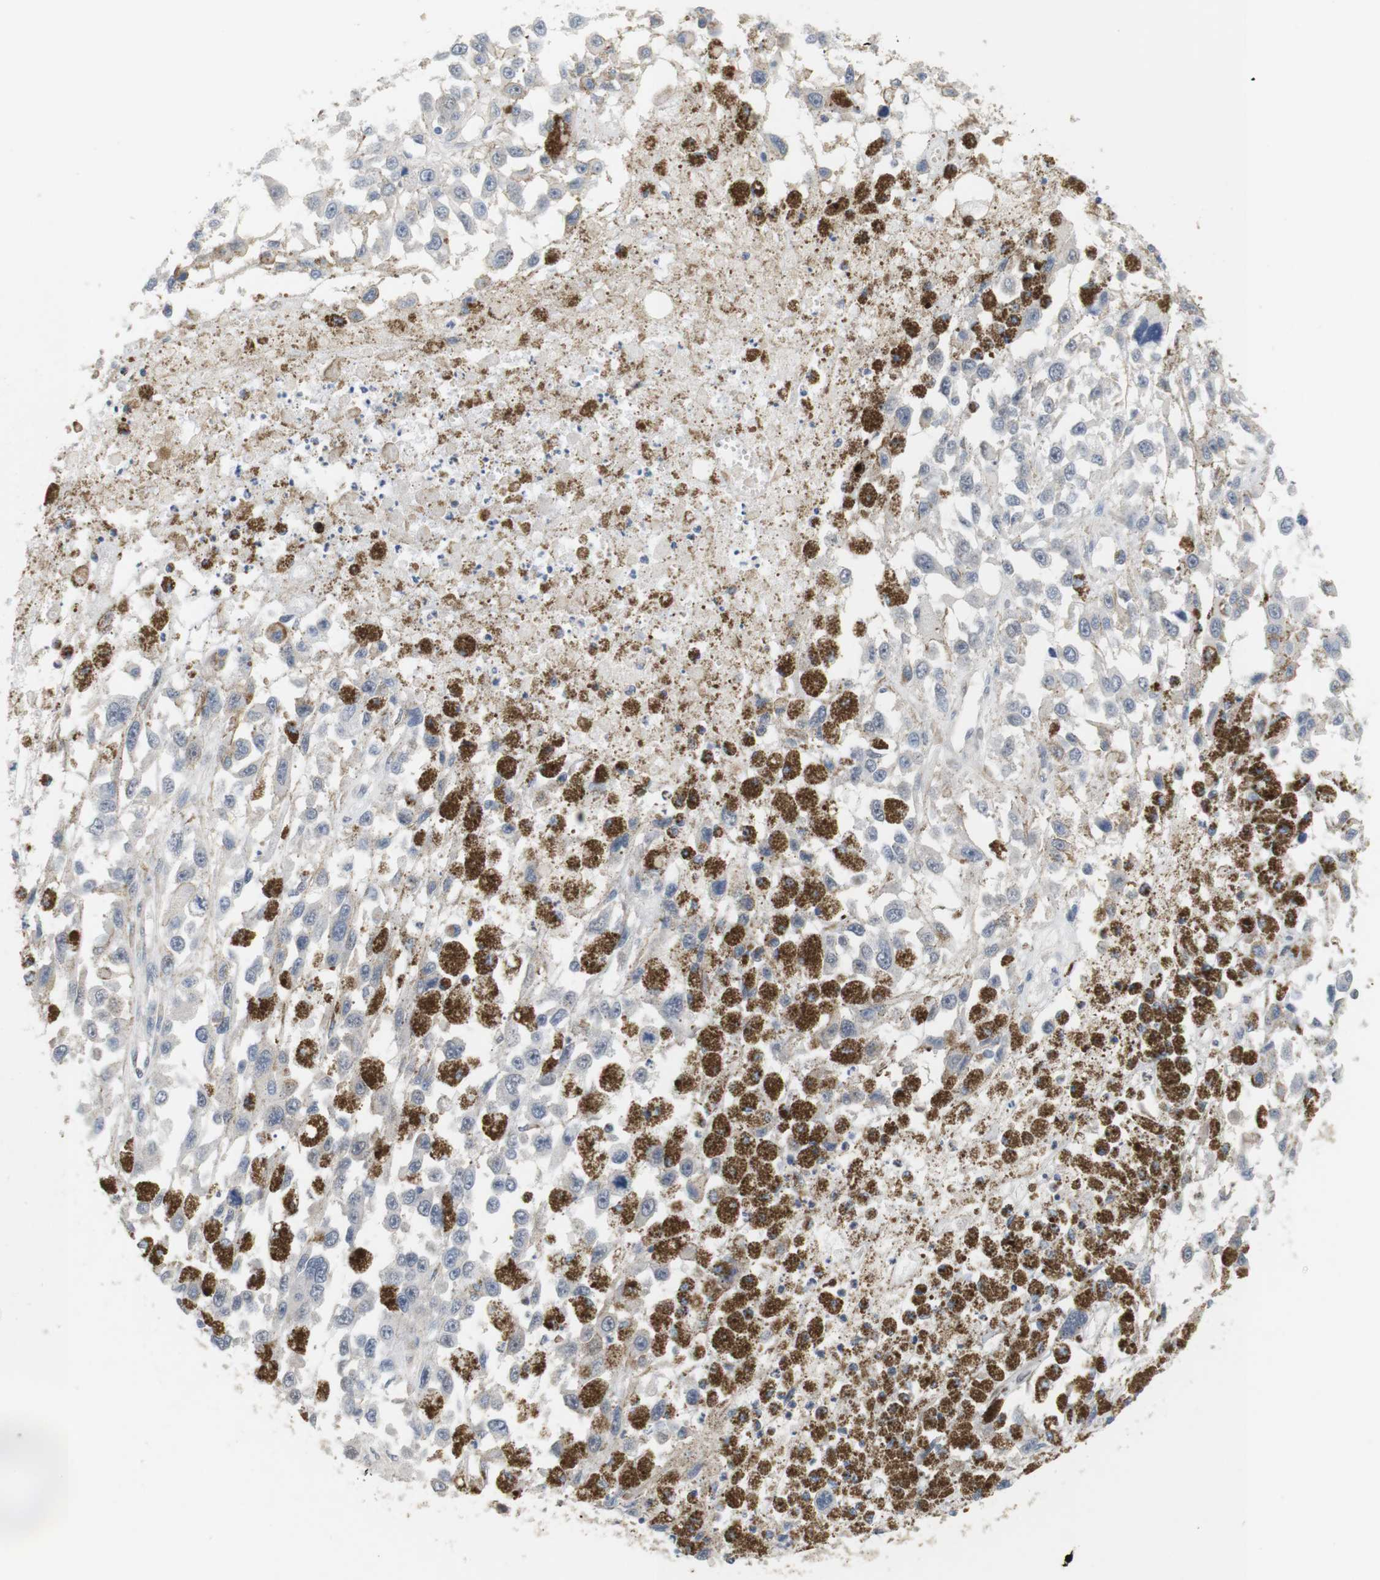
{"staining": {"intensity": "negative", "quantity": "none", "location": "none"}, "tissue": "melanoma", "cell_type": "Tumor cells", "image_type": "cancer", "snomed": [{"axis": "morphology", "description": "Malignant melanoma, Metastatic site"}, {"axis": "topography", "description": "Lymph node"}], "caption": "This is an IHC image of melanoma. There is no positivity in tumor cells.", "gene": "OSR1", "patient": {"sex": "male", "age": 59}}